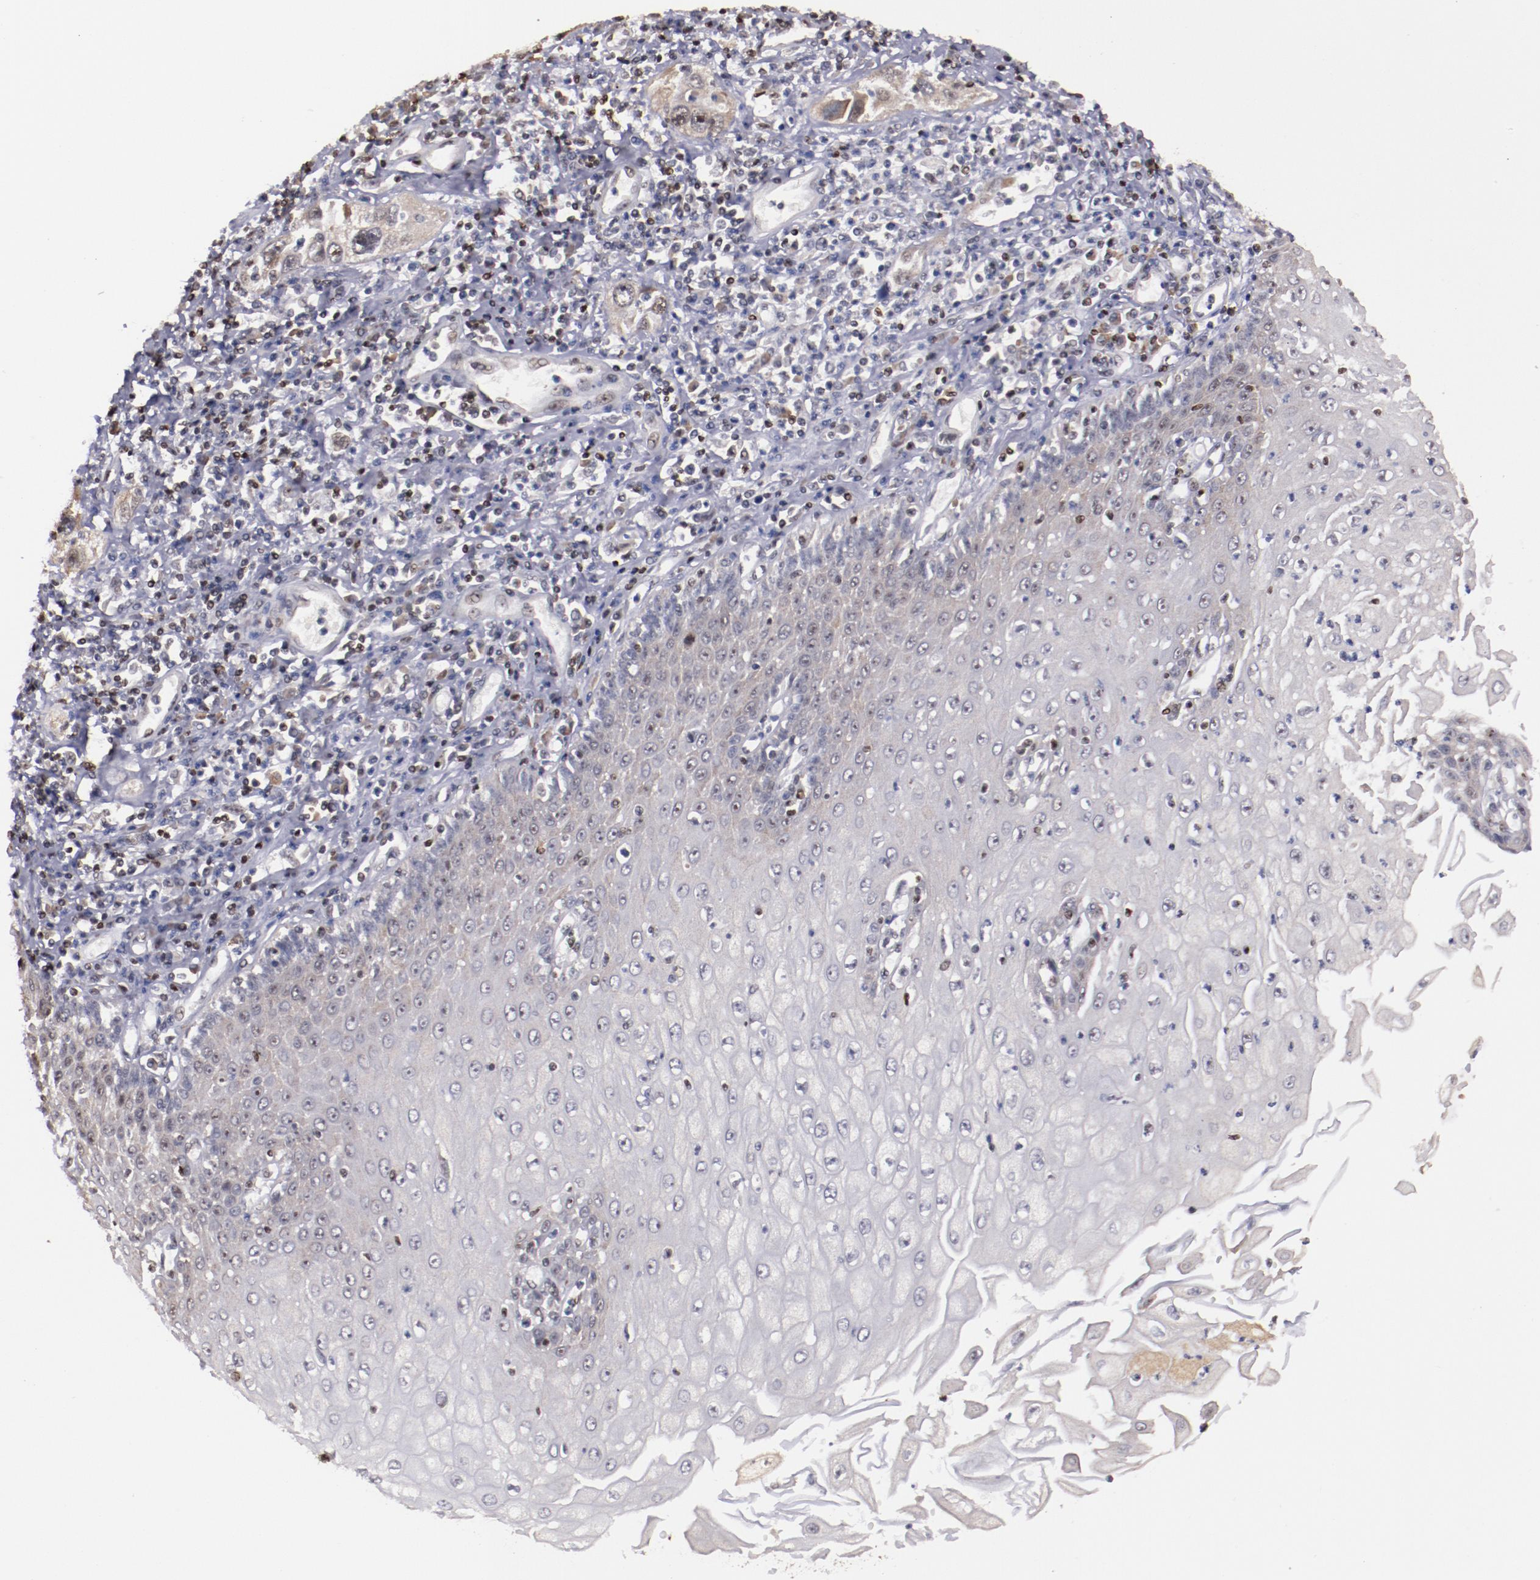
{"staining": {"intensity": "weak", "quantity": "<25%", "location": "nuclear"}, "tissue": "esophagus", "cell_type": "Squamous epithelial cells", "image_type": "normal", "snomed": [{"axis": "morphology", "description": "Normal tissue, NOS"}, {"axis": "topography", "description": "Esophagus"}], "caption": "Immunohistochemistry image of unremarkable esophagus: human esophagus stained with DAB (3,3'-diaminobenzidine) exhibits no significant protein expression in squamous epithelial cells.", "gene": "DDX24", "patient": {"sex": "male", "age": 65}}